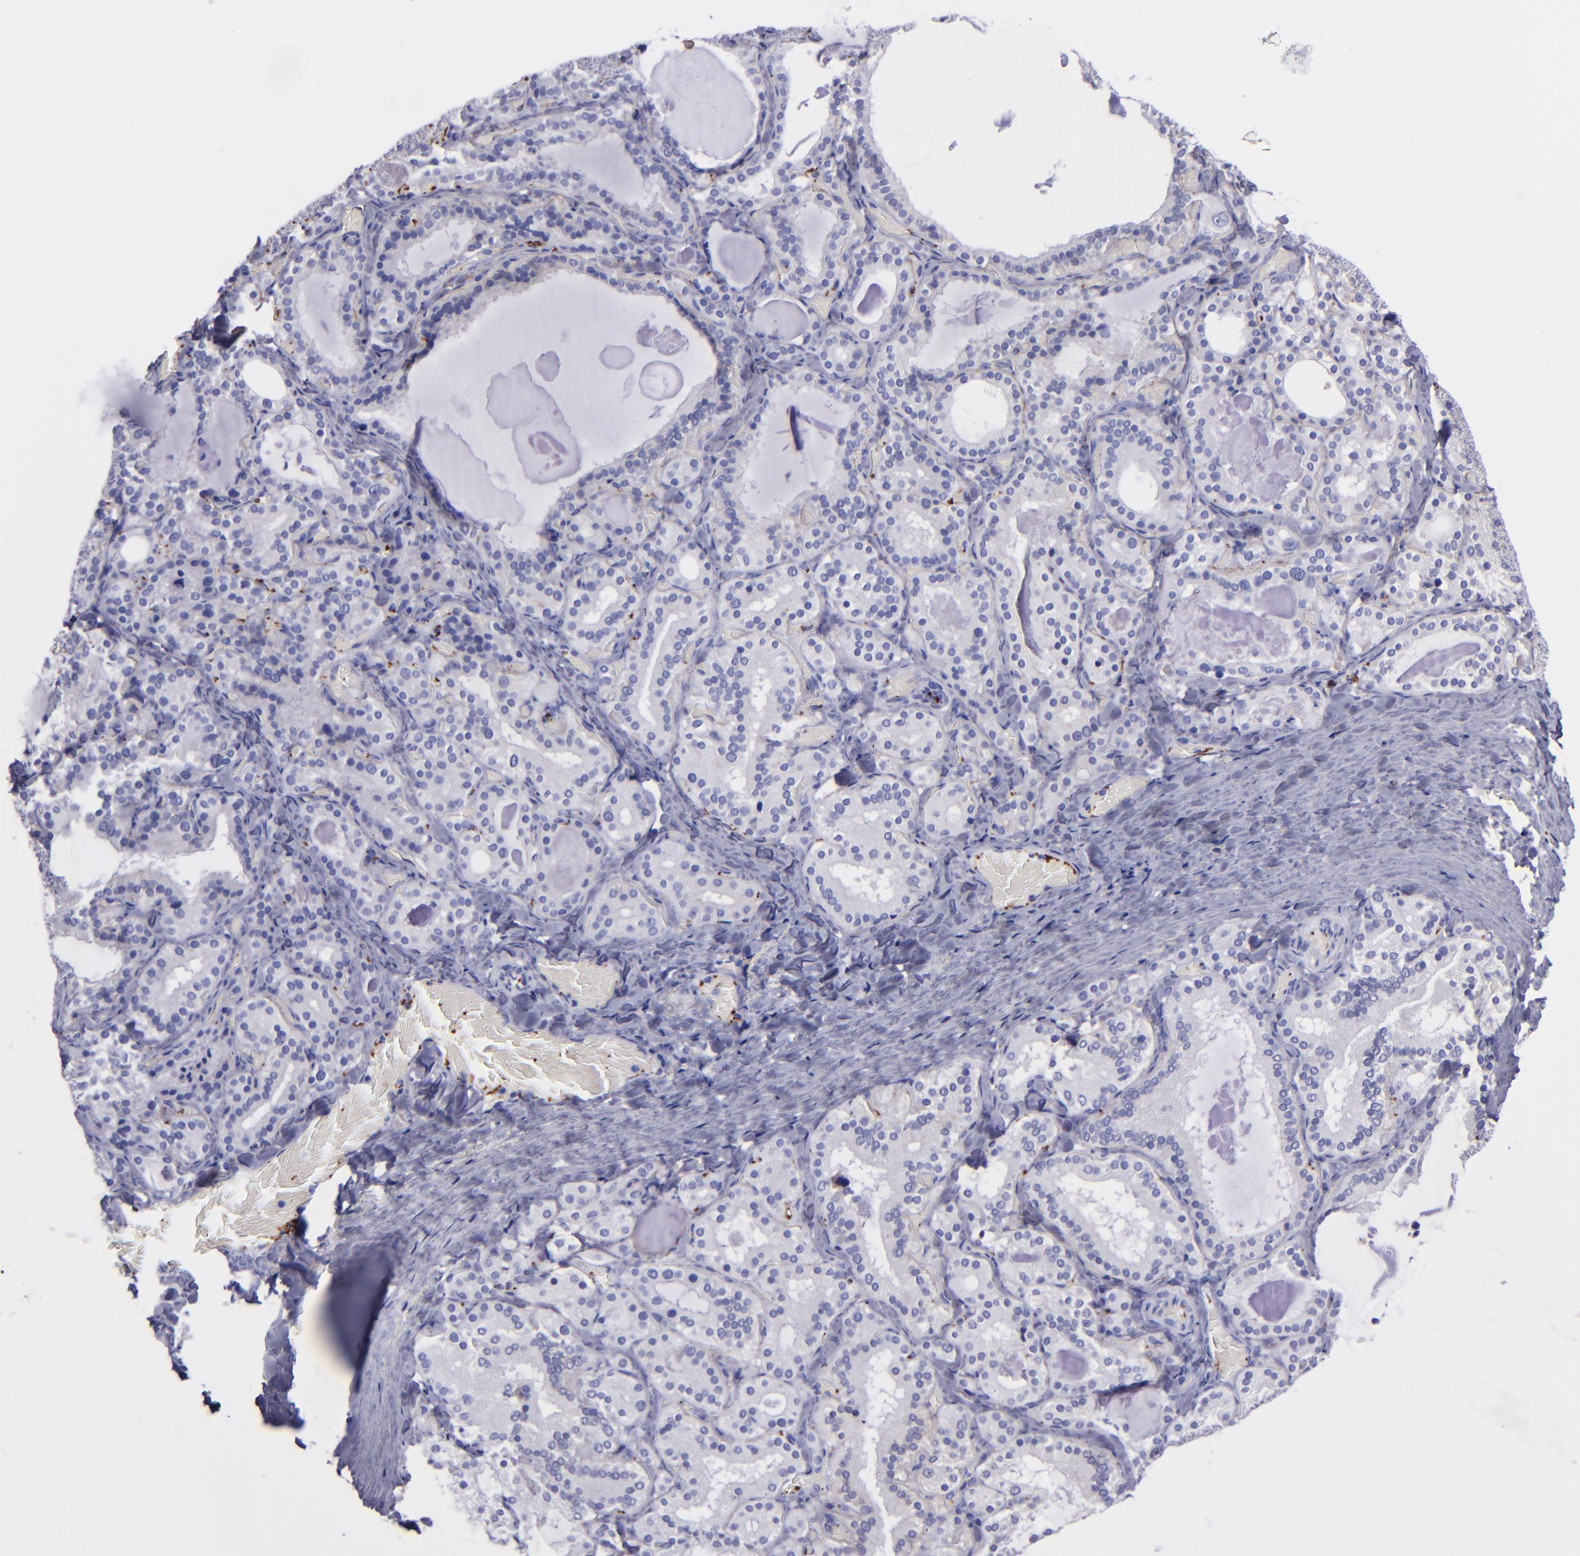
{"staining": {"intensity": "negative", "quantity": "none", "location": "none"}, "tissue": "thyroid gland", "cell_type": "Glandular cells", "image_type": "normal", "snomed": [{"axis": "morphology", "description": "Normal tissue, NOS"}, {"axis": "topography", "description": "Thyroid gland"}], "caption": "An IHC histopathology image of unremarkable thyroid gland is shown. There is no staining in glandular cells of thyroid gland.", "gene": "EFCAB13", "patient": {"sex": "female", "age": 33}}